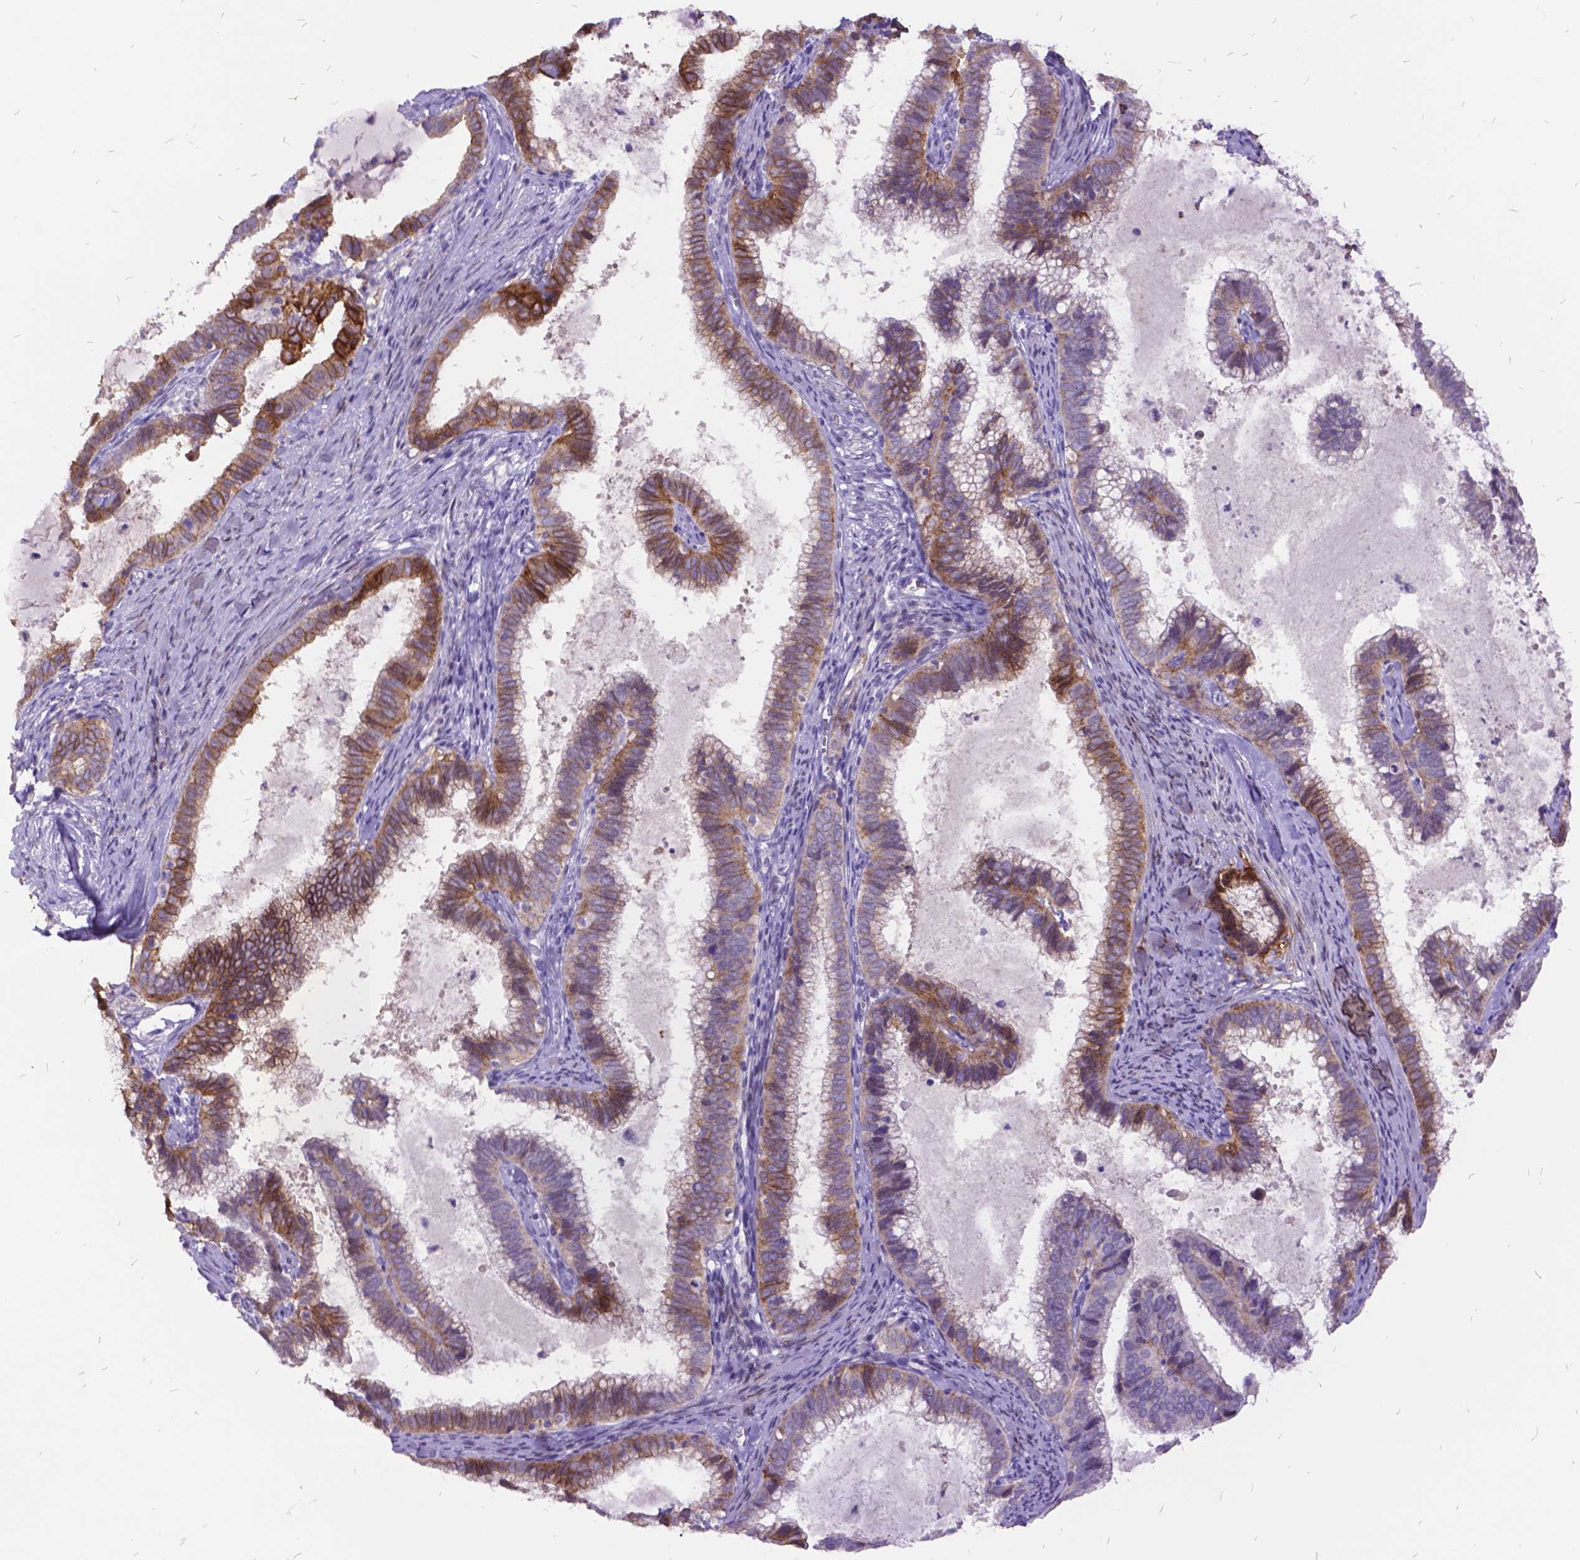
{"staining": {"intensity": "moderate", "quantity": "25%-75%", "location": "cytoplasmic/membranous"}, "tissue": "cervical cancer", "cell_type": "Tumor cells", "image_type": "cancer", "snomed": [{"axis": "morphology", "description": "Adenocarcinoma, NOS"}, {"axis": "topography", "description": "Cervix"}], "caption": "DAB (3,3'-diaminobenzidine) immunohistochemical staining of human adenocarcinoma (cervical) reveals moderate cytoplasmic/membranous protein positivity in about 25%-75% of tumor cells.", "gene": "ITGB6", "patient": {"sex": "female", "age": 61}}